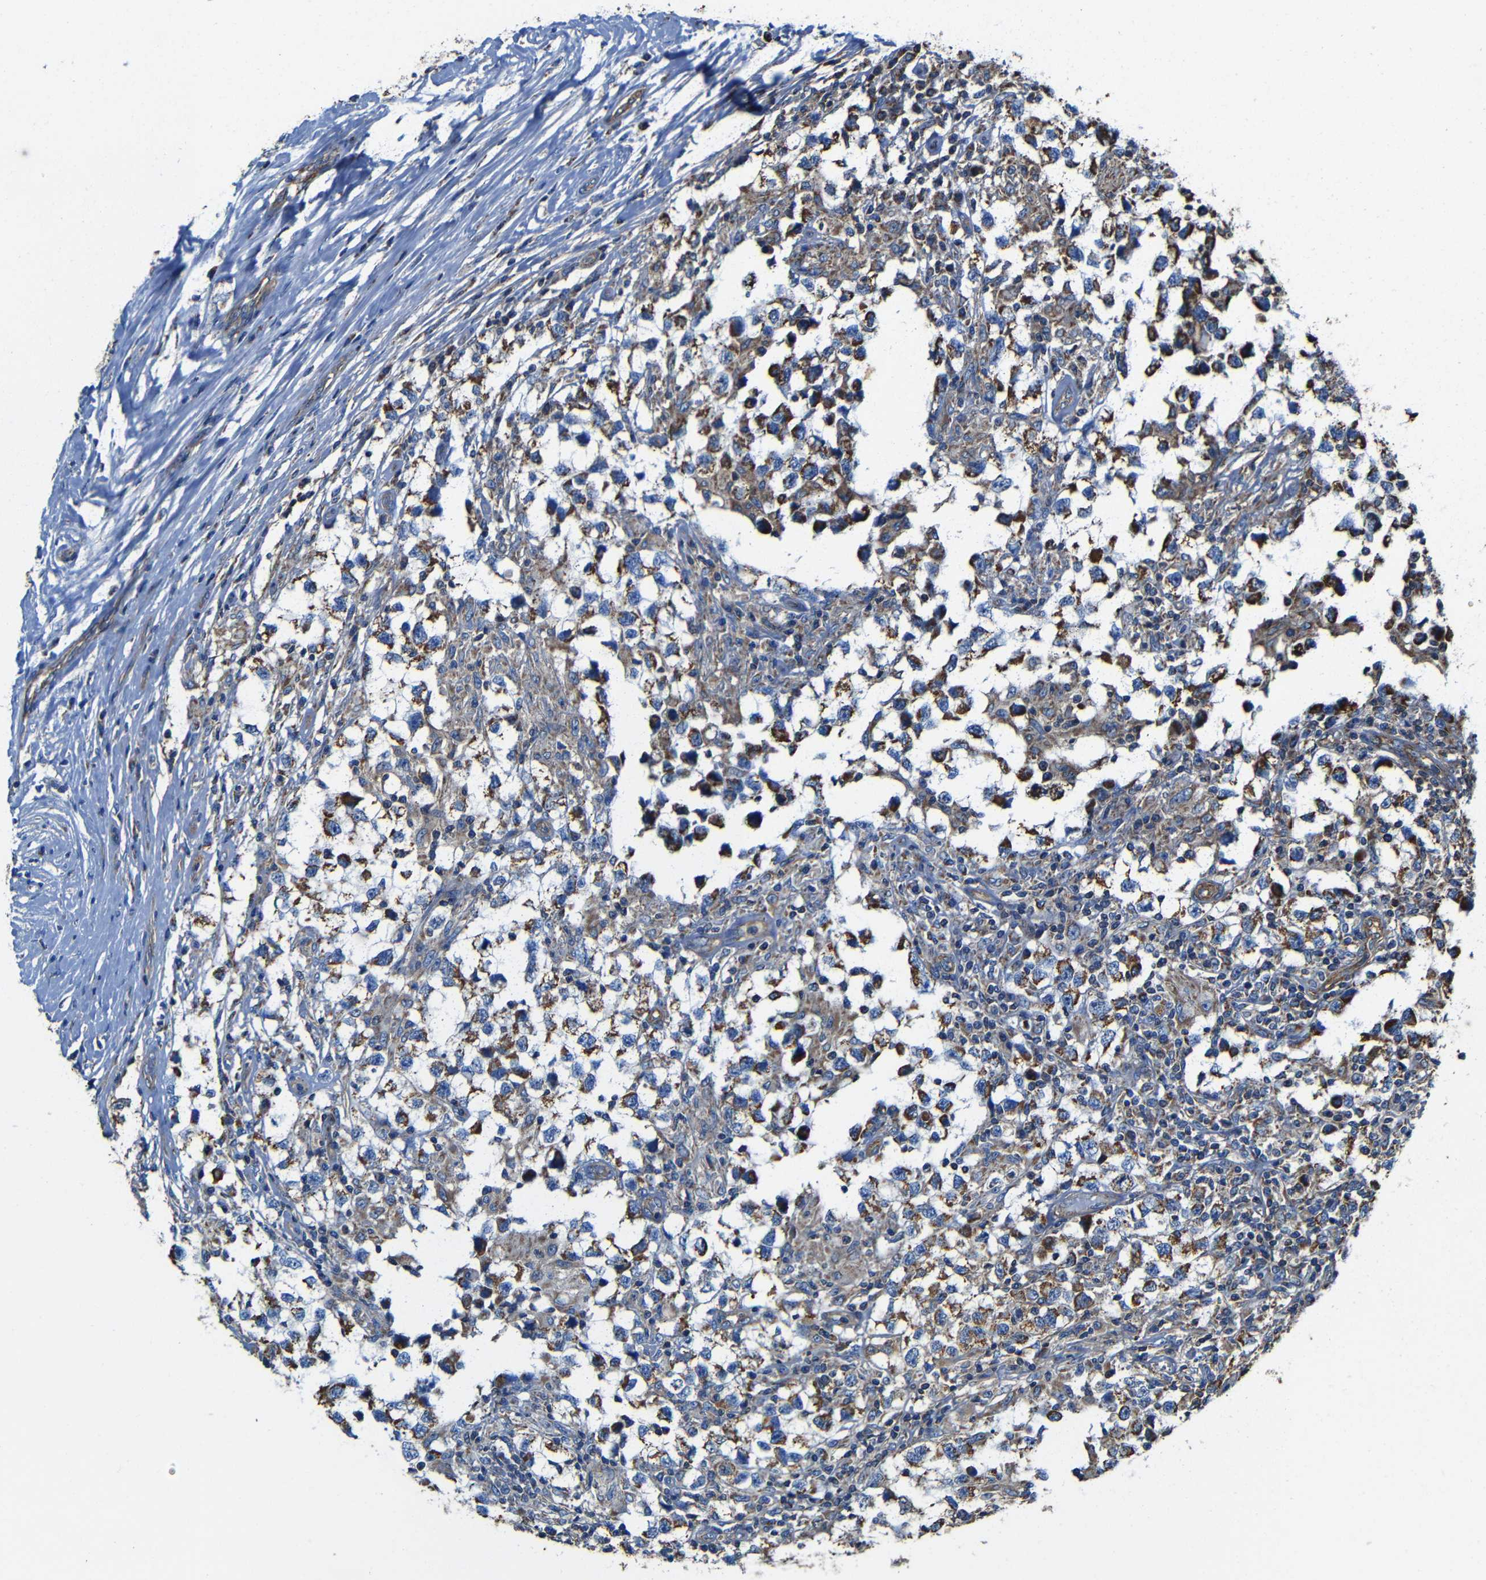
{"staining": {"intensity": "weak", "quantity": ">75%", "location": "cytoplasmic/membranous"}, "tissue": "testis cancer", "cell_type": "Tumor cells", "image_type": "cancer", "snomed": [{"axis": "morphology", "description": "Carcinoma, Embryonal, NOS"}, {"axis": "topography", "description": "Testis"}], "caption": "The micrograph demonstrates a brown stain indicating the presence of a protein in the cytoplasmic/membranous of tumor cells in embryonal carcinoma (testis).", "gene": "INTS6L", "patient": {"sex": "male", "age": 21}}